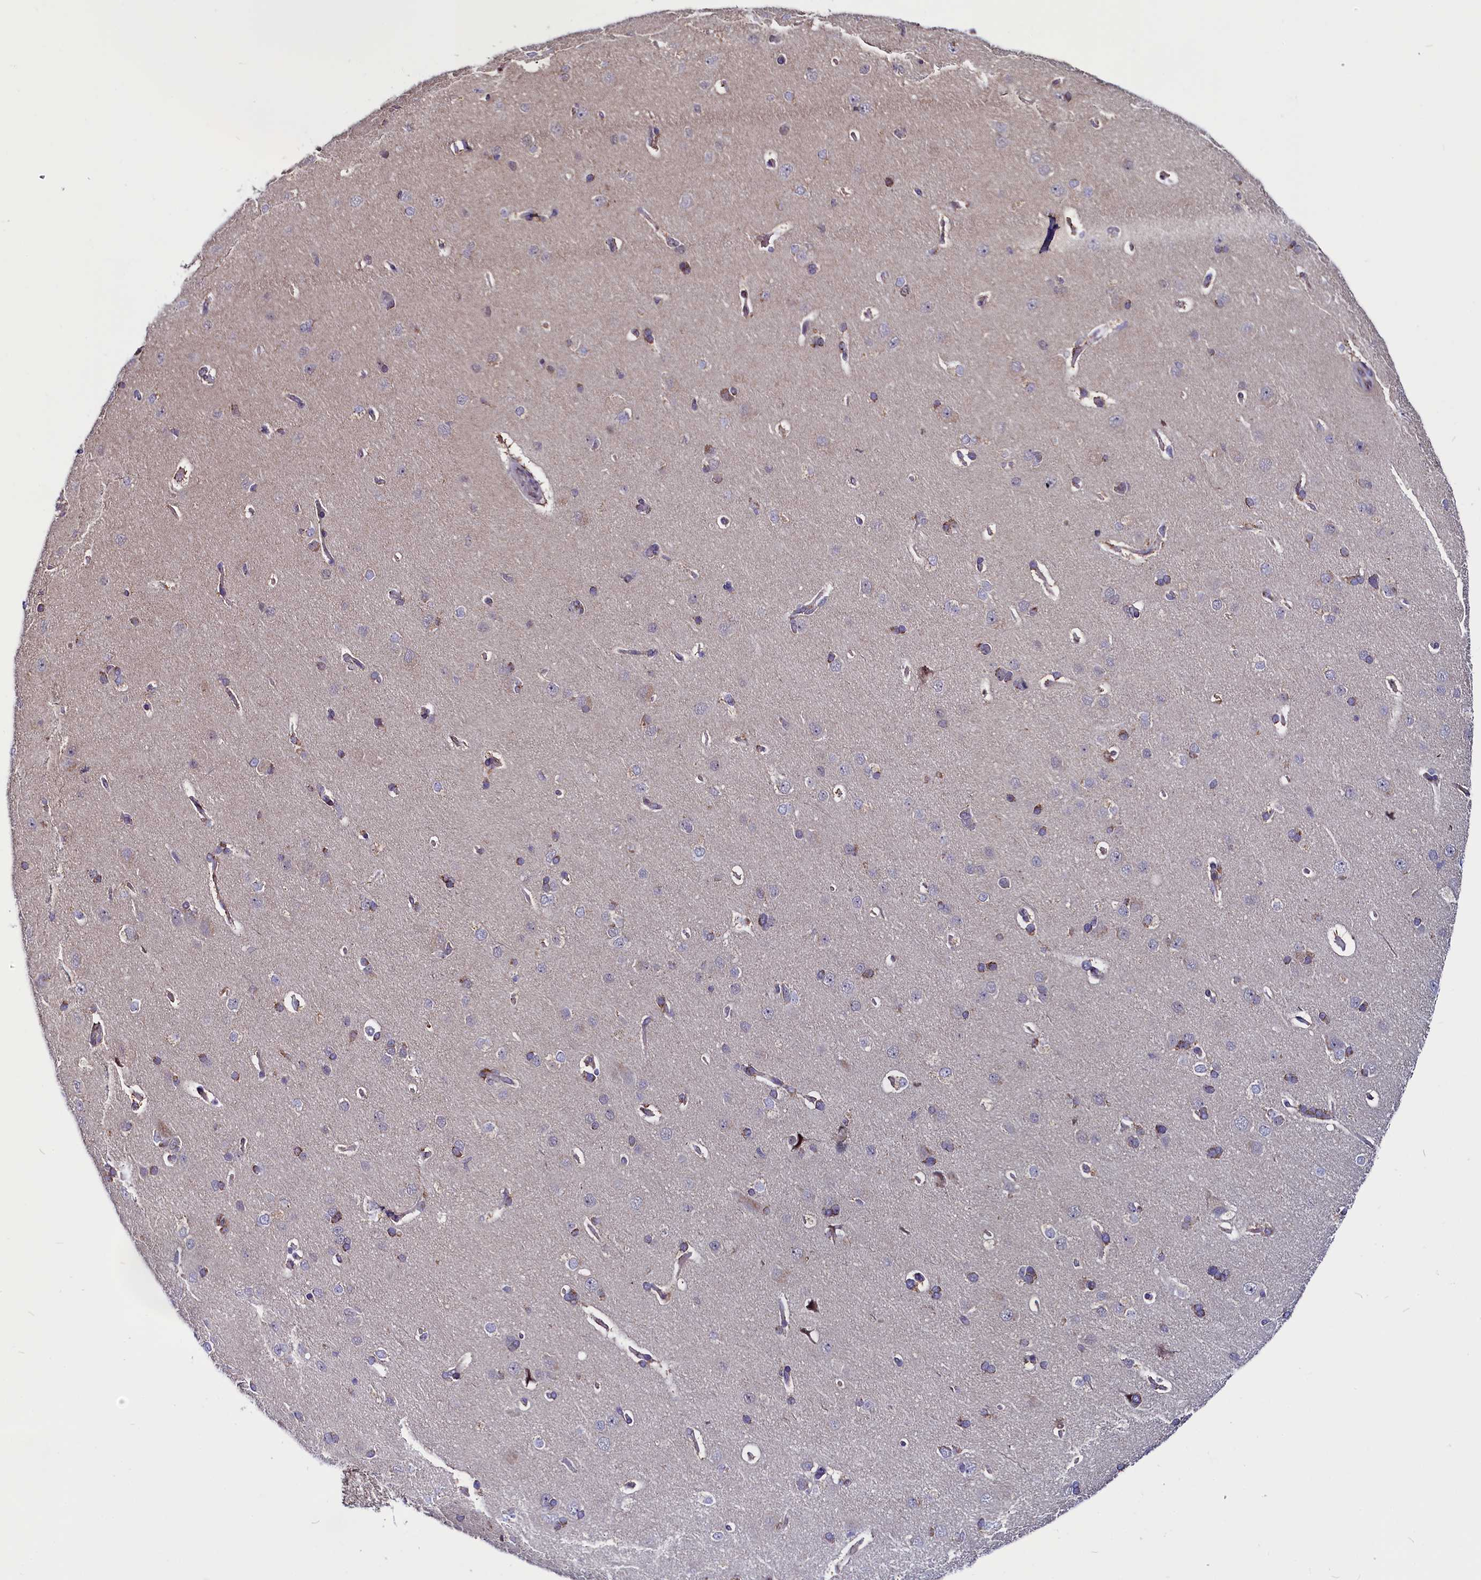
{"staining": {"intensity": "weak", "quantity": "25%-75%", "location": "cytoplasmic/membranous"}, "tissue": "cerebral cortex", "cell_type": "Endothelial cells", "image_type": "normal", "snomed": [{"axis": "morphology", "description": "Normal tissue, NOS"}, {"axis": "topography", "description": "Cerebral cortex"}], "caption": "The micrograph exhibits immunohistochemical staining of unremarkable cerebral cortex. There is weak cytoplasmic/membranous staining is appreciated in approximately 25%-75% of endothelial cells.", "gene": "CIAPIN1", "patient": {"sex": "male", "age": 62}}